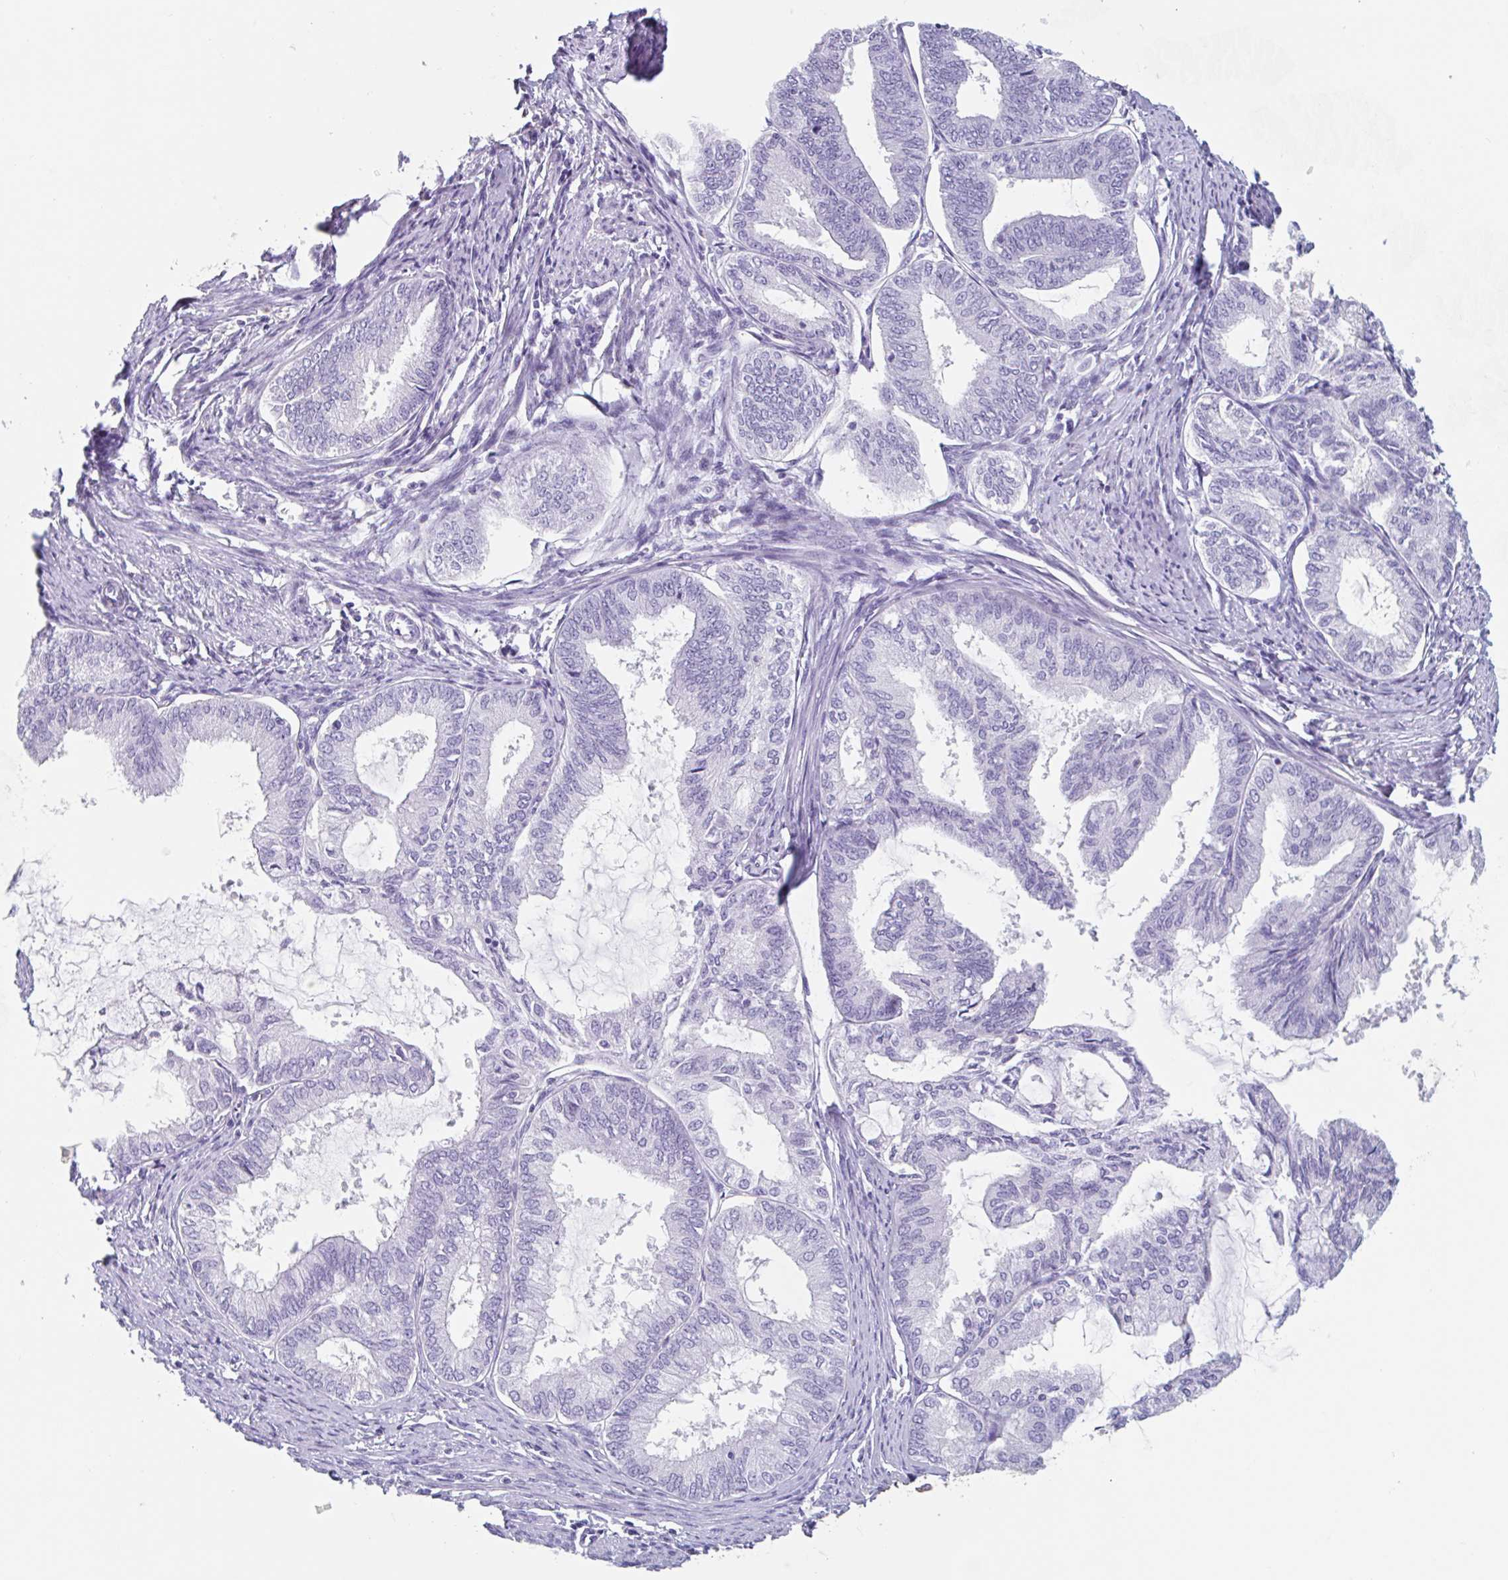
{"staining": {"intensity": "negative", "quantity": "none", "location": "none"}, "tissue": "endometrial cancer", "cell_type": "Tumor cells", "image_type": "cancer", "snomed": [{"axis": "morphology", "description": "Adenocarcinoma, NOS"}, {"axis": "topography", "description": "Endometrium"}], "caption": "Human adenocarcinoma (endometrial) stained for a protein using IHC reveals no expression in tumor cells.", "gene": "EMC4", "patient": {"sex": "female", "age": 86}}